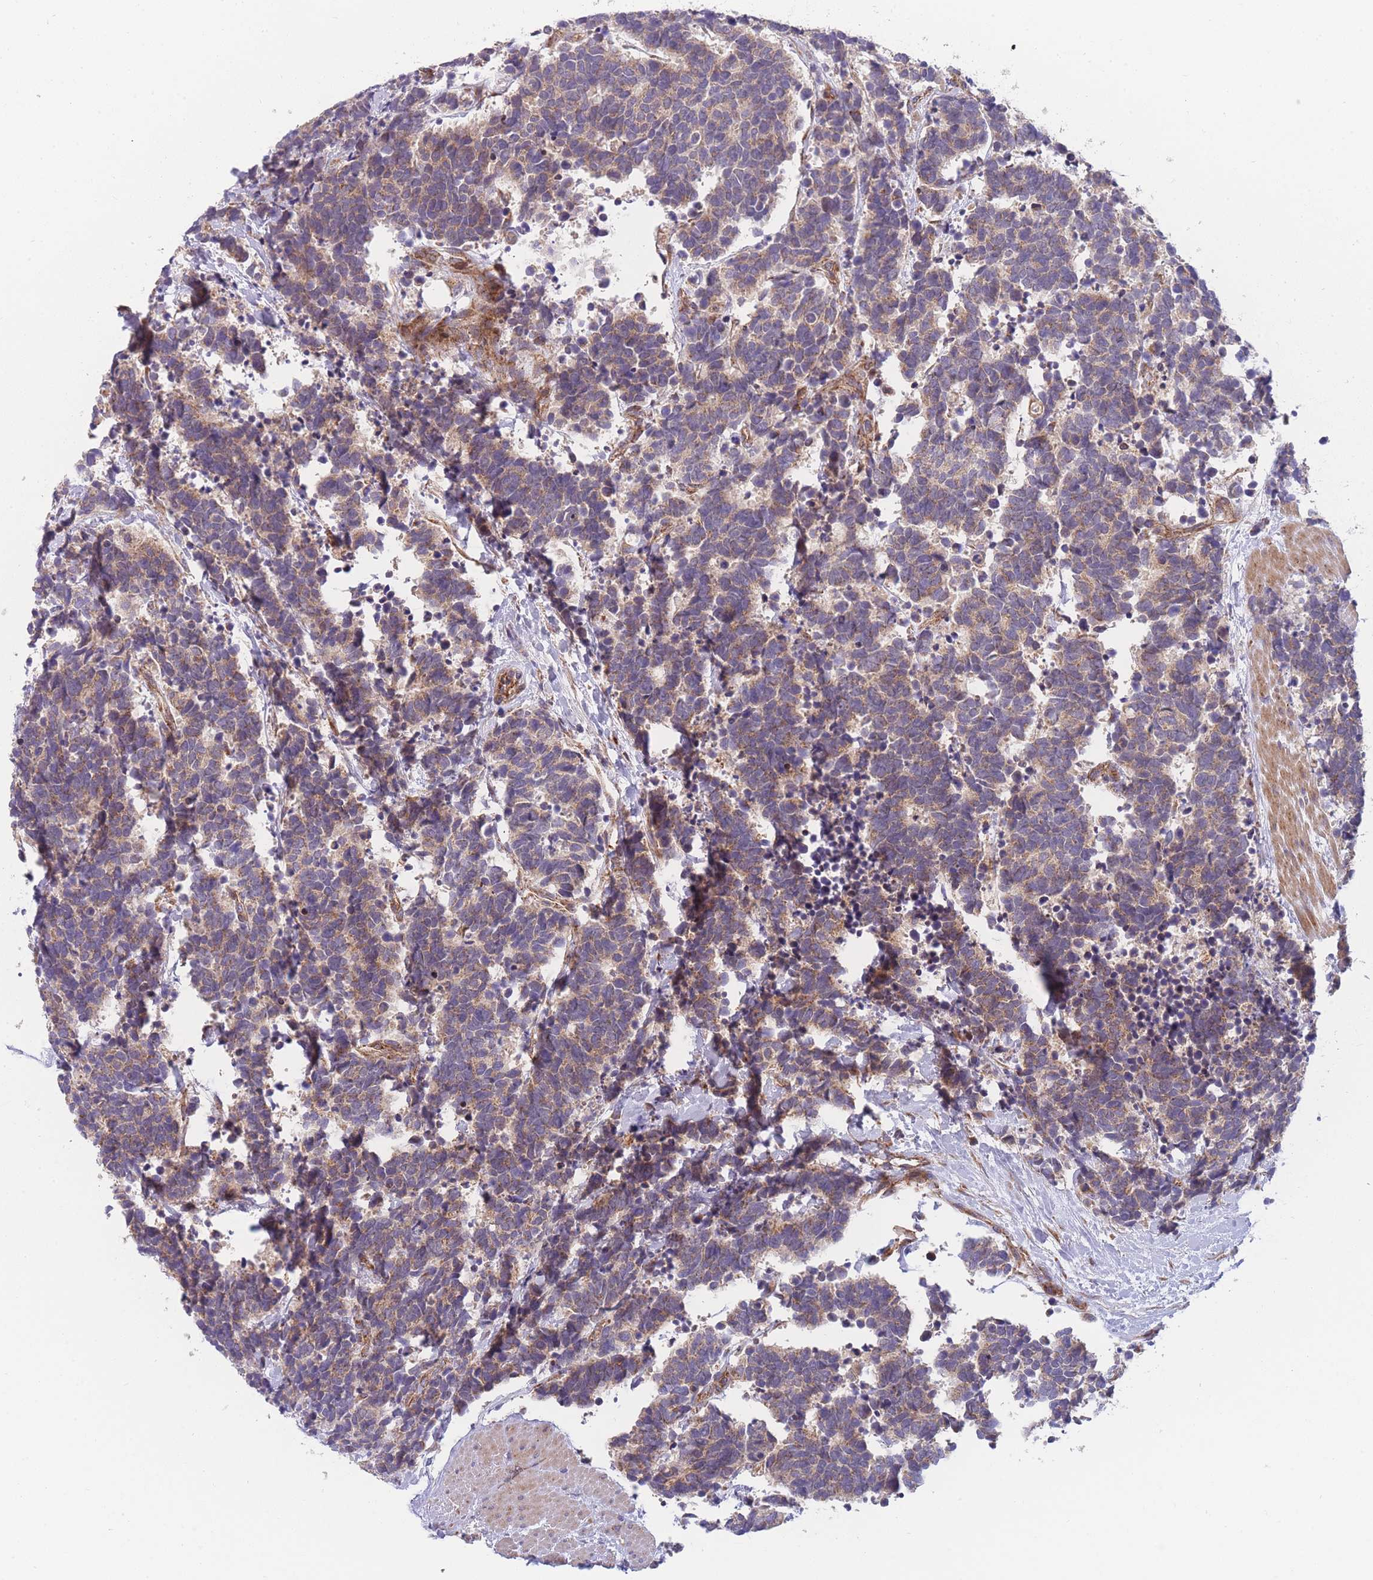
{"staining": {"intensity": "weak", "quantity": ">75%", "location": "cytoplasmic/membranous"}, "tissue": "carcinoid", "cell_type": "Tumor cells", "image_type": "cancer", "snomed": [{"axis": "morphology", "description": "Carcinoma, NOS"}, {"axis": "morphology", "description": "Carcinoid, malignant, NOS"}, {"axis": "topography", "description": "Prostate"}], "caption": "A brown stain labels weak cytoplasmic/membranous expression of a protein in human carcinoma tumor cells.", "gene": "MTRES1", "patient": {"sex": "male", "age": 57}}